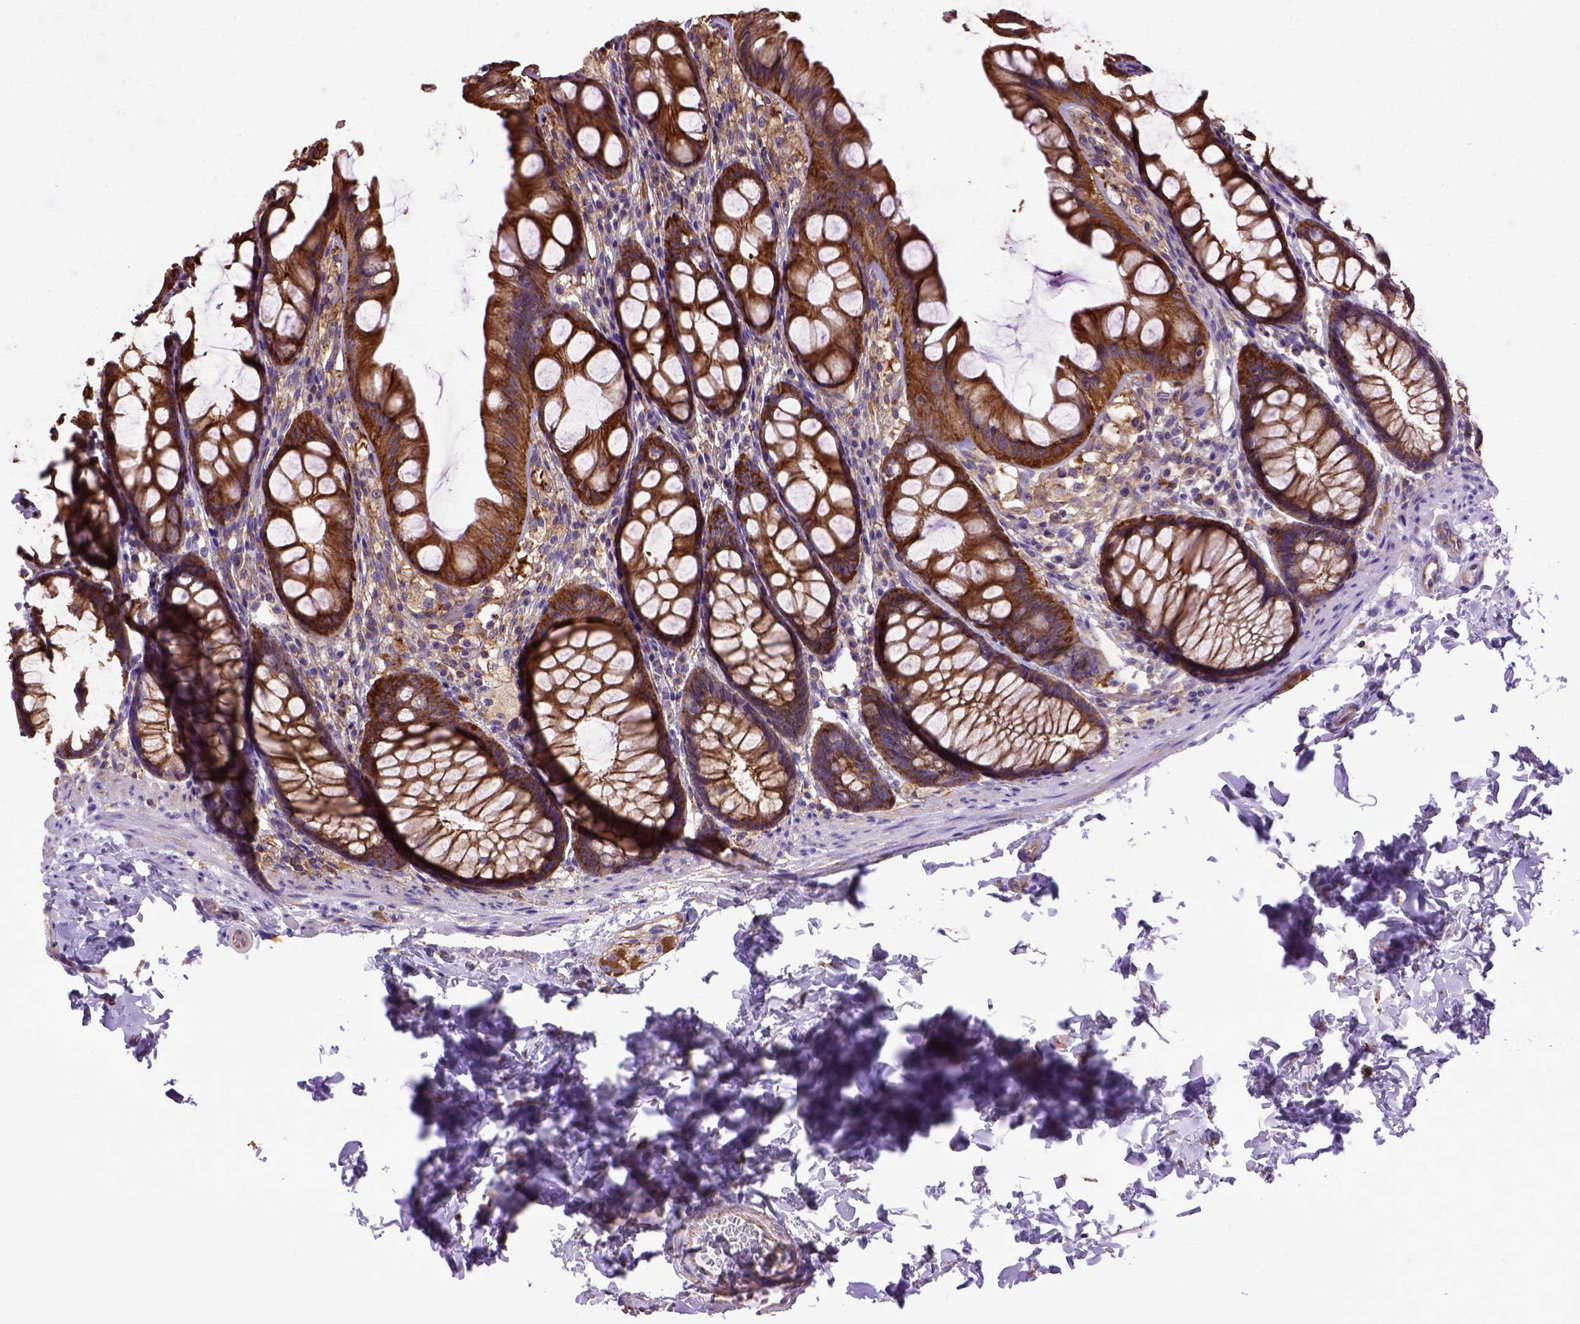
{"staining": {"intensity": "moderate", "quantity": ">75%", "location": "cytoplasmic/membranous"}, "tissue": "colon", "cell_type": "Endothelial cells", "image_type": "normal", "snomed": [{"axis": "morphology", "description": "Normal tissue, NOS"}, {"axis": "topography", "description": "Colon"}], "caption": "DAB immunohistochemical staining of benign colon demonstrates moderate cytoplasmic/membranous protein staining in approximately >75% of endothelial cells.", "gene": "MVP", "patient": {"sex": "male", "age": 47}}